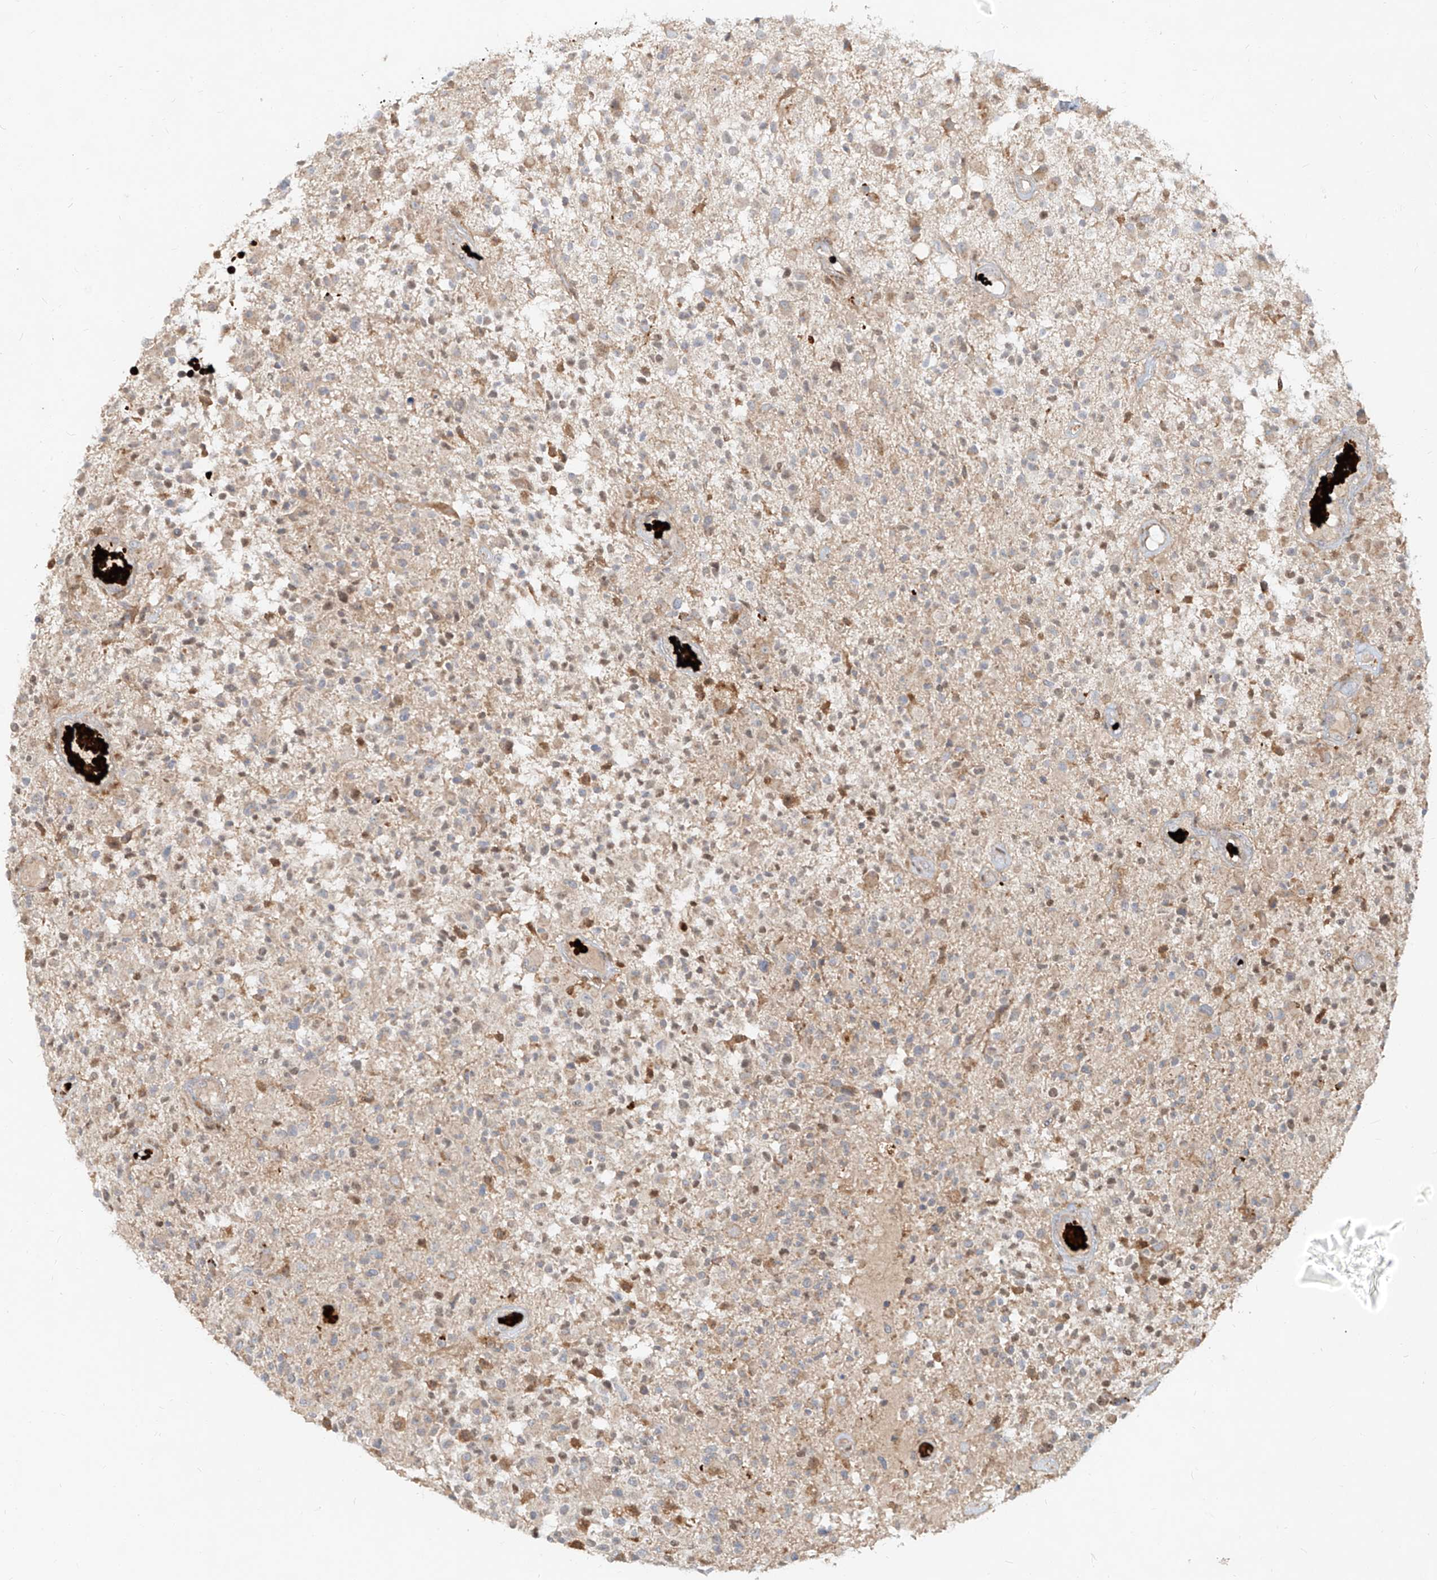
{"staining": {"intensity": "negative", "quantity": "none", "location": "none"}, "tissue": "glioma", "cell_type": "Tumor cells", "image_type": "cancer", "snomed": [{"axis": "morphology", "description": "Glioma, malignant, High grade"}, {"axis": "morphology", "description": "Glioblastoma, NOS"}, {"axis": "topography", "description": "Brain"}], "caption": "Tumor cells are negative for brown protein staining in malignant glioma (high-grade).", "gene": "FGD2", "patient": {"sex": "male", "age": 60}}